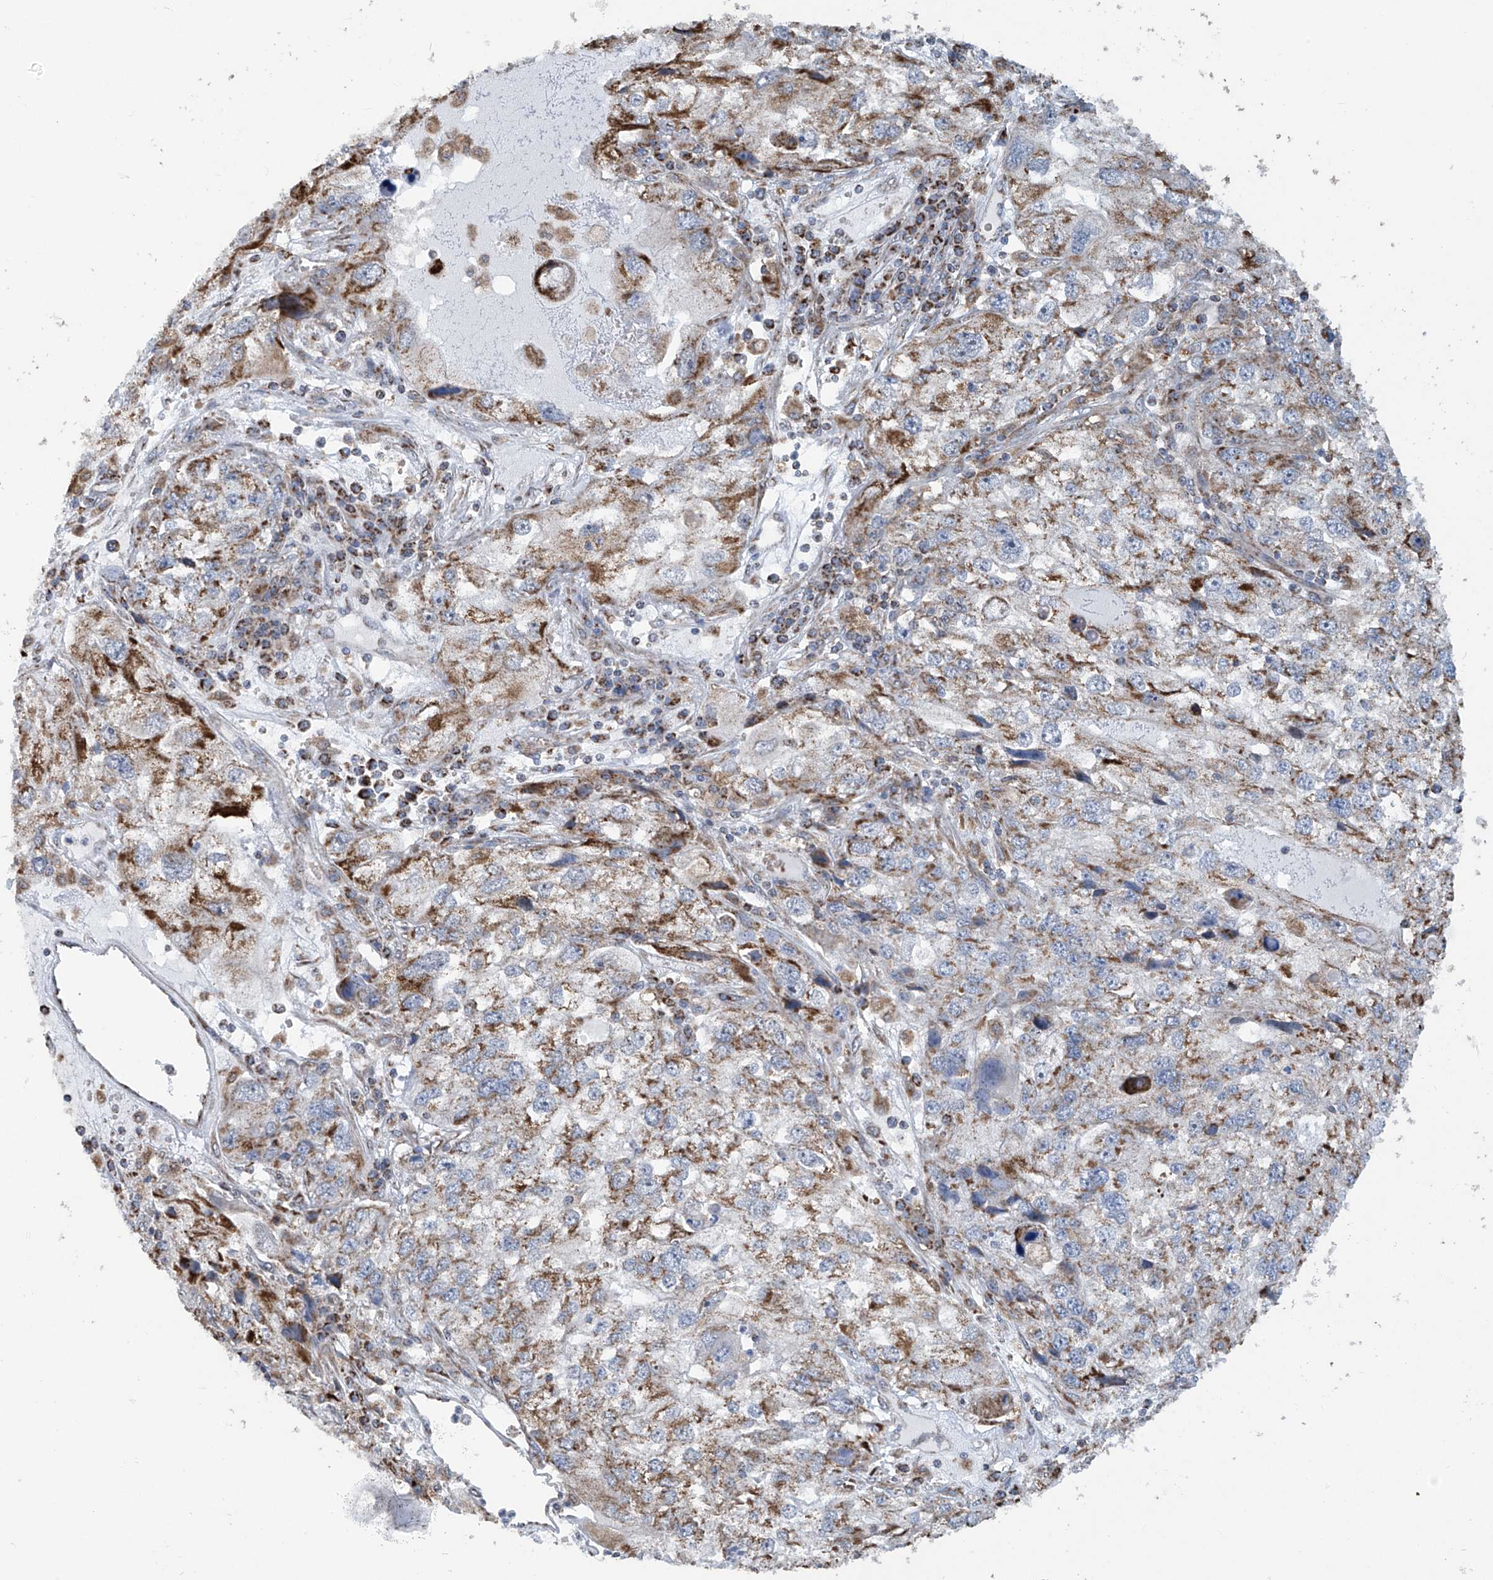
{"staining": {"intensity": "moderate", "quantity": ">75%", "location": "cytoplasmic/membranous"}, "tissue": "endometrial cancer", "cell_type": "Tumor cells", "image_type": "cancer", "snomed": [{"axis": "morphology", "description": "Adenocarcinoma, NOS"}, {"axis": "topography", "description": "Endometrium"}], "caption": "Immunohistochemistry (IHC) of human endometrial cancer (adenocarcinoma) reveals medium levels of moderate cytoplasmic/membranous staining in approximately >75% of tumor cells. (brown staining indicates protein expression, while blue staining denotes nuclei).", "gene": "COMMD1", "patient": {"sex": "female", "age": 49}}